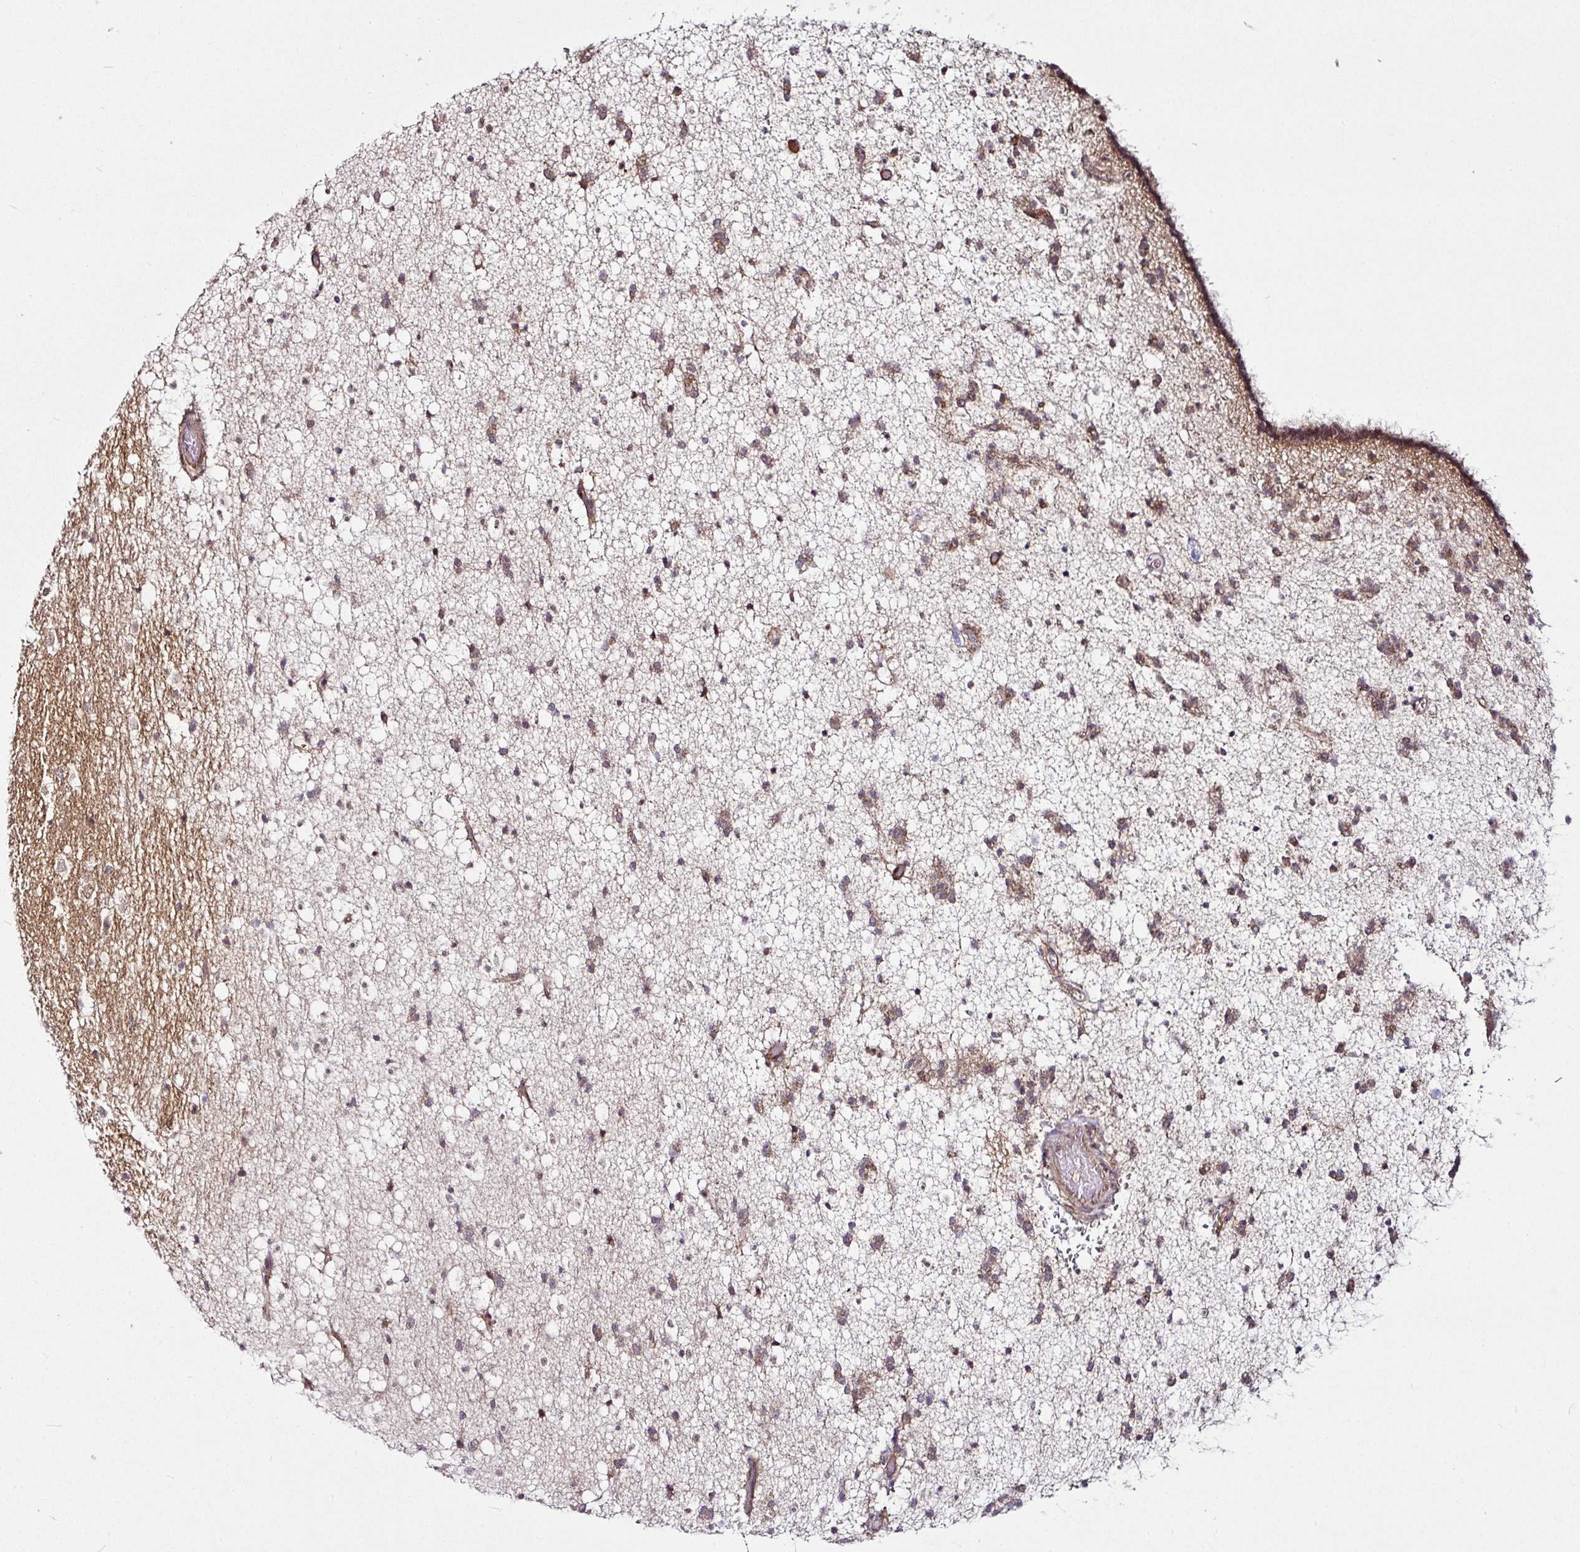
{"staining": {"intensity": "moderate", "quantity": "25%-75%", "location": "cytoplasmic/membranous"}, "tissue": "caudate", "cell_type": "Glial cells", "image_type": "normal", "snomed": [{"axis": "morphology", "description": "Normal tissue, NOS"}, {"axis": "topography", "description": "Lateral ventricle wall"}], "caption": "The histopathology image displays immunohistochemical staining of benign caudate. There is moderate cytoplasmic/membranous positivity is present in approximately 25%-75% of glial cells.", "gene": "DCAF13", "patient": {"sex": "male", "age": 37}}